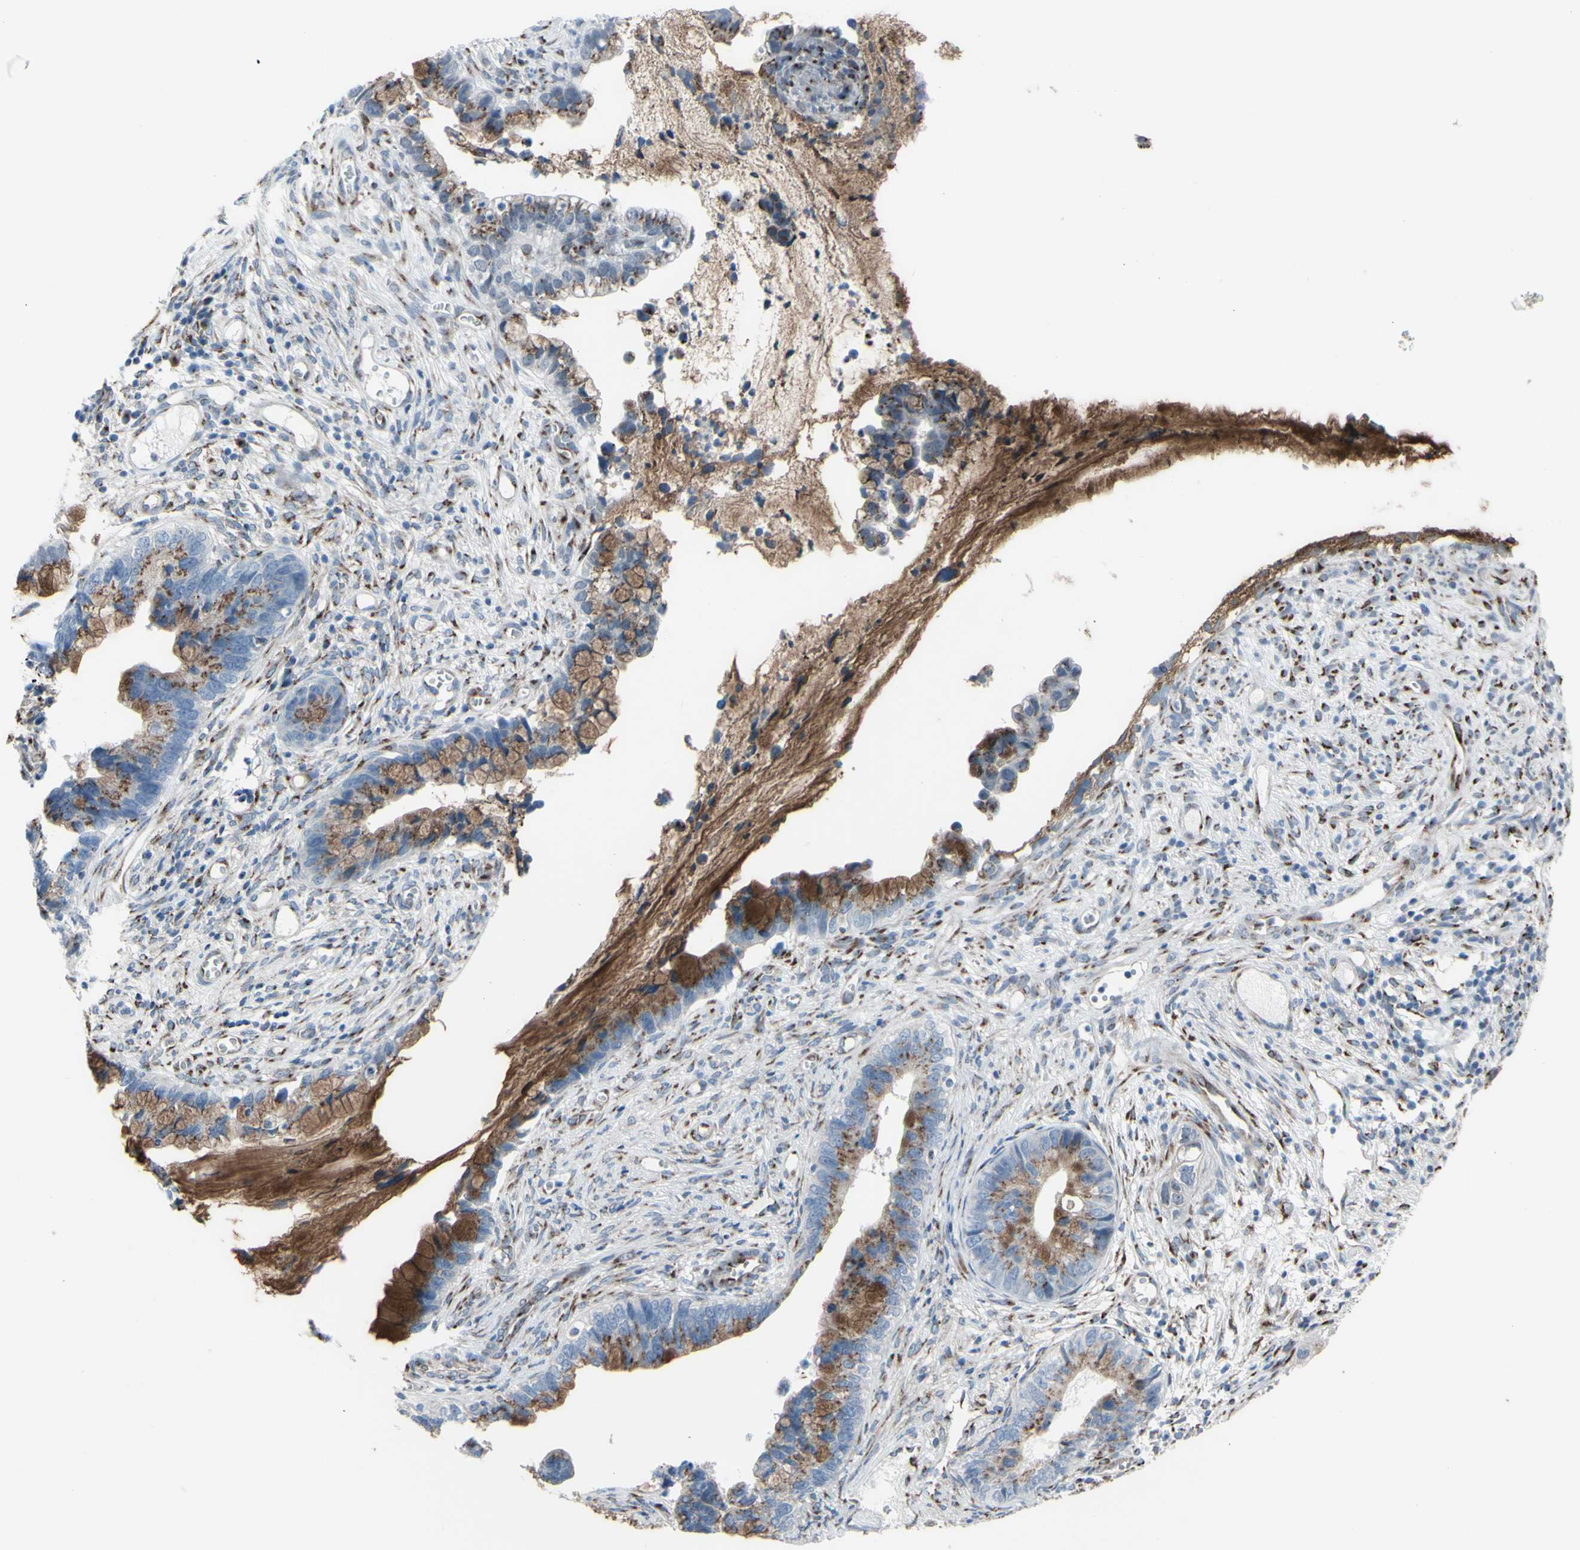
{"staining": {"intensity": "strong", "quantity": ">75%", "location": "cytoplasmic/membranous"}, "tissue": "cervical cancer", "cell_type": "Tumor cells", "image_type": "cancer", "snomed": [{"axis": "morphology", "description": "Adenocarcinoma, NOS"}, {"axis": "topography", "description": "Cervix"}], "caption": "A brown stain labels strong cytoplasmic/membranous positivity of a protein in human cervical cancer (adenocarcinoma) tumor cells.", "gene": "GLG1", "patient": {"sex": "female", "age": 44}}